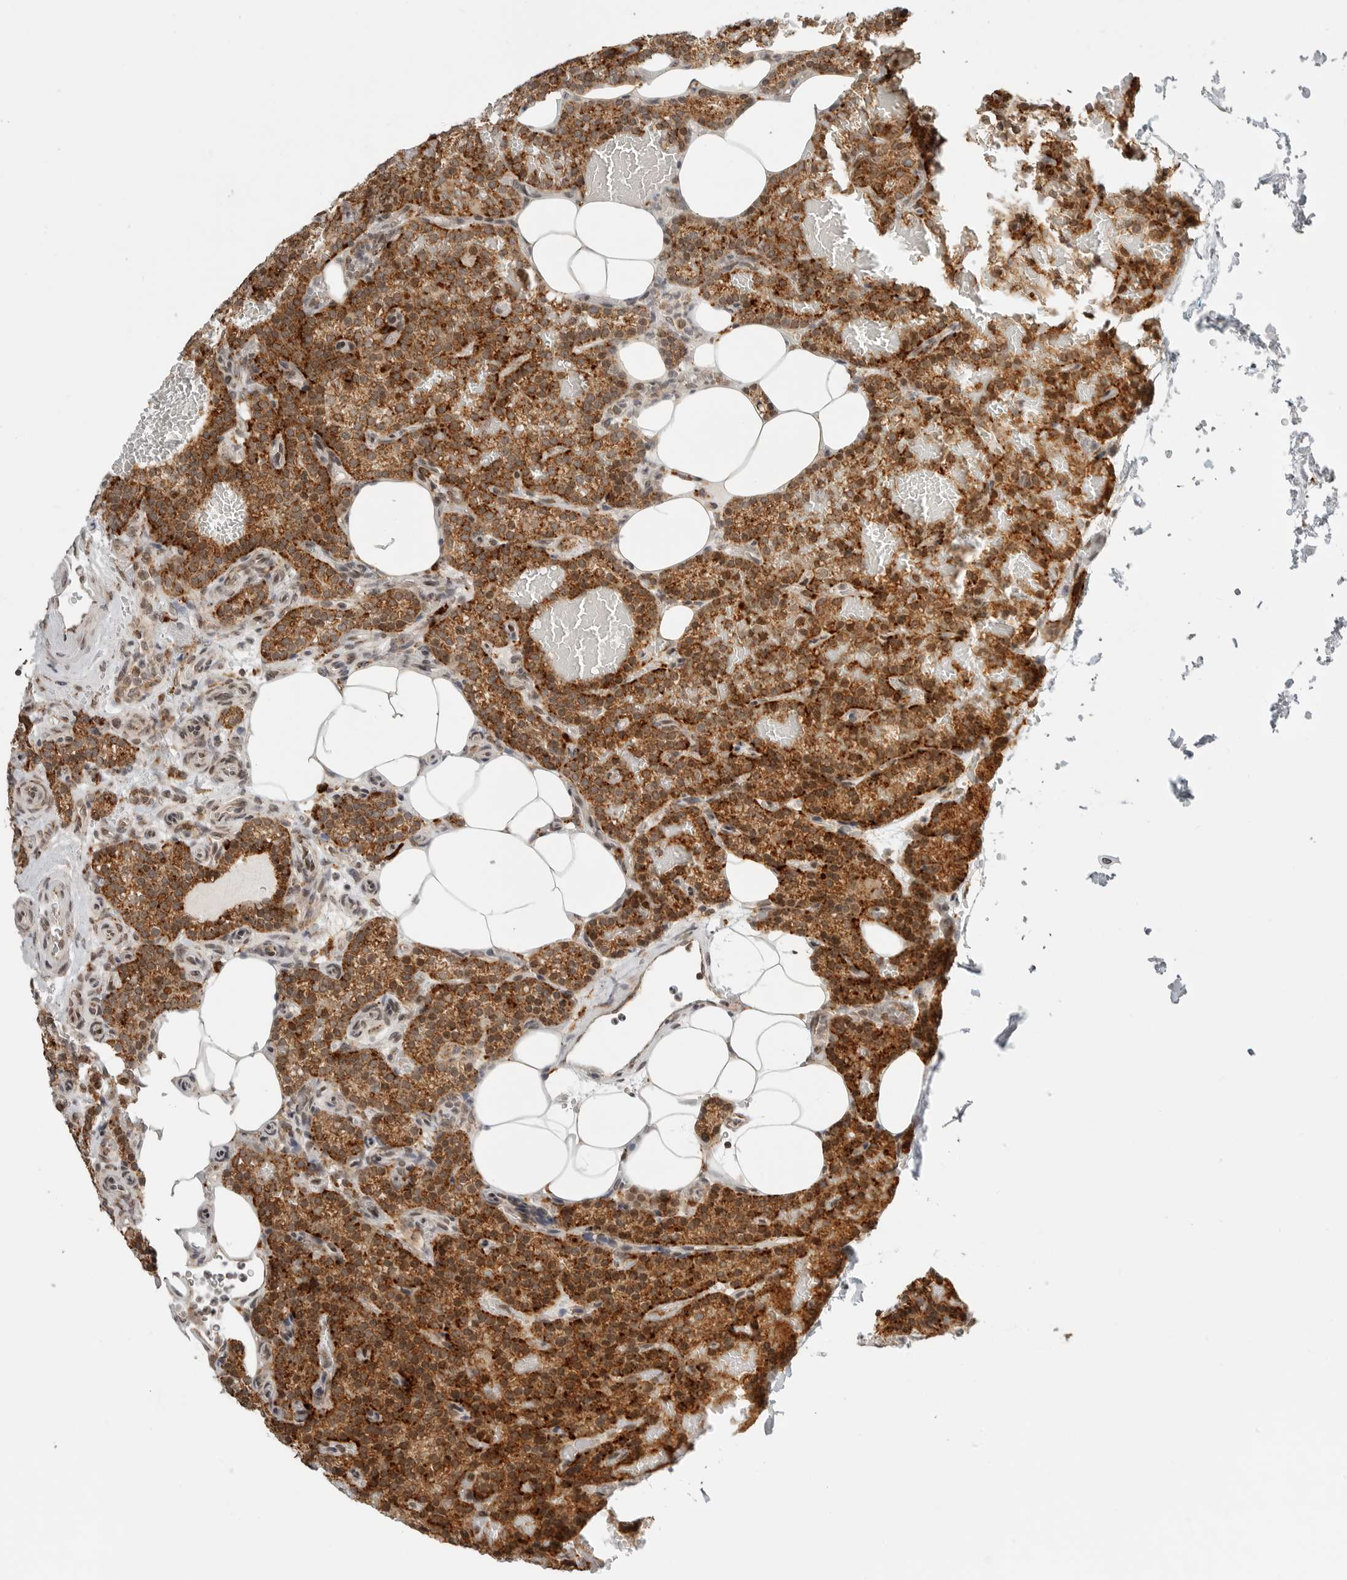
{"staining": {"intensity": "strong", "quantity": ">75%", "location": "cytoplasmic/membranous"}, "tissue": "parathyroid gland", "cell_type": "Glandular cells", "image_type": "normal", "snomed": [{"axis": "morphology", "description": "Normal tissue, NOS"}, {"axis": "topography", "description": "Parathyroid gland"}], "caption": "A micrograph of parathyroid gland stained for a protein displays strong cytoplasmic/membranous brown staining in glandular cells. (DAB IHC, brown staining for protein, blue staining for nuclei).", "gene": "IDUA", "patient": {"sex": "male", "age": 58}}